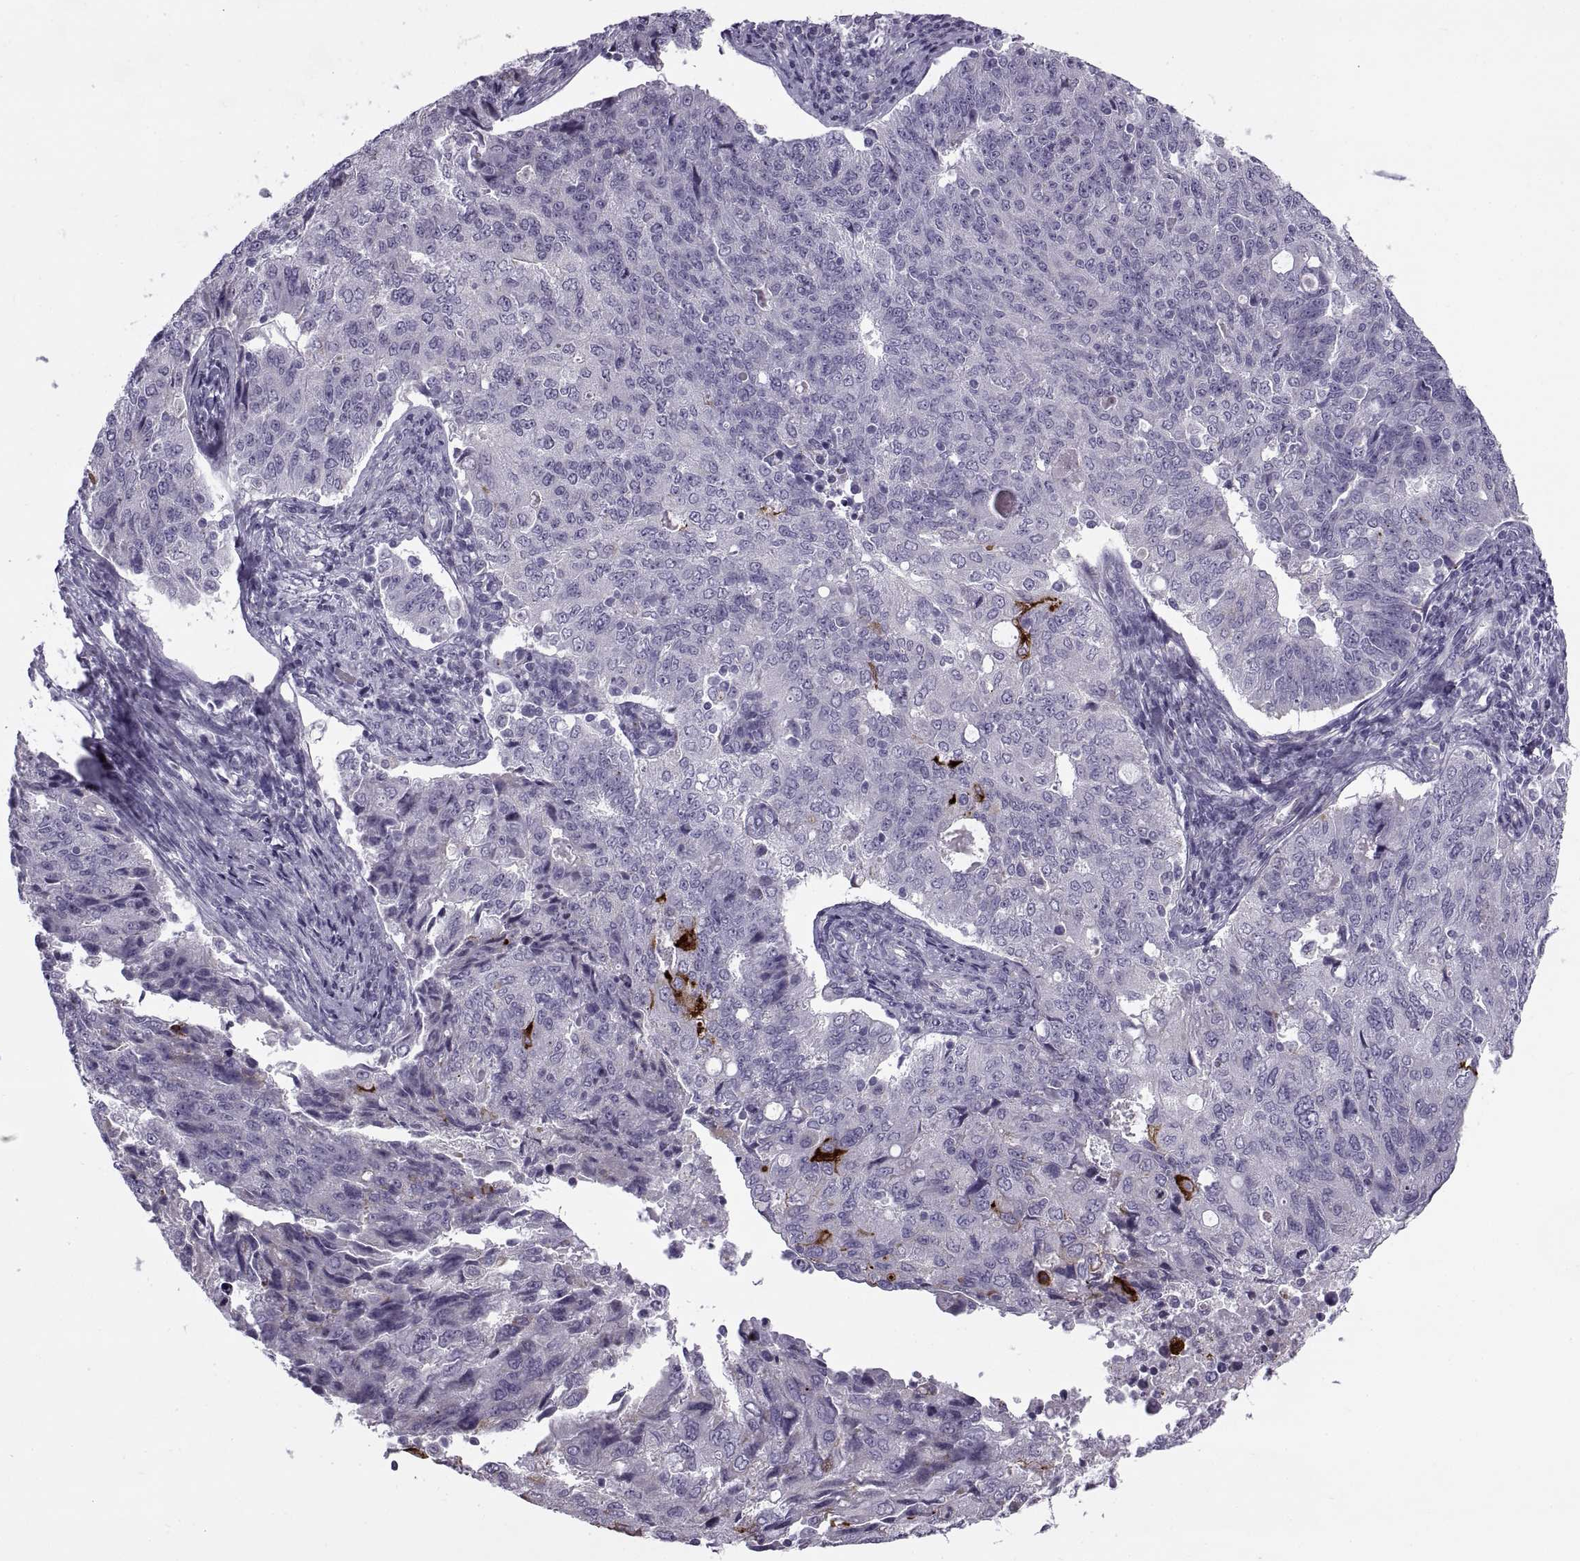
{"staining": {"intensity": "negative", "quantity": "none", "location": "none"}, "tissue": "endometrial cancer", "cell_type": "Tumor cells", "image_type": "cancer", "snomed": [{"axis": "morphology", "description": "Adenocarcinoma, NOS"}, {"axis": "topography", "description": "Endometrium"}], "caption": "Immunohistochemistry photomicrograph of neoplastic tissue: human endometrial cancer (adenocarcinoma) stained with DAB demonstrates no significant protein positivity in tumor cells.", "gene": "CALCR", "patient": {"sex": "female", "age": 43}}